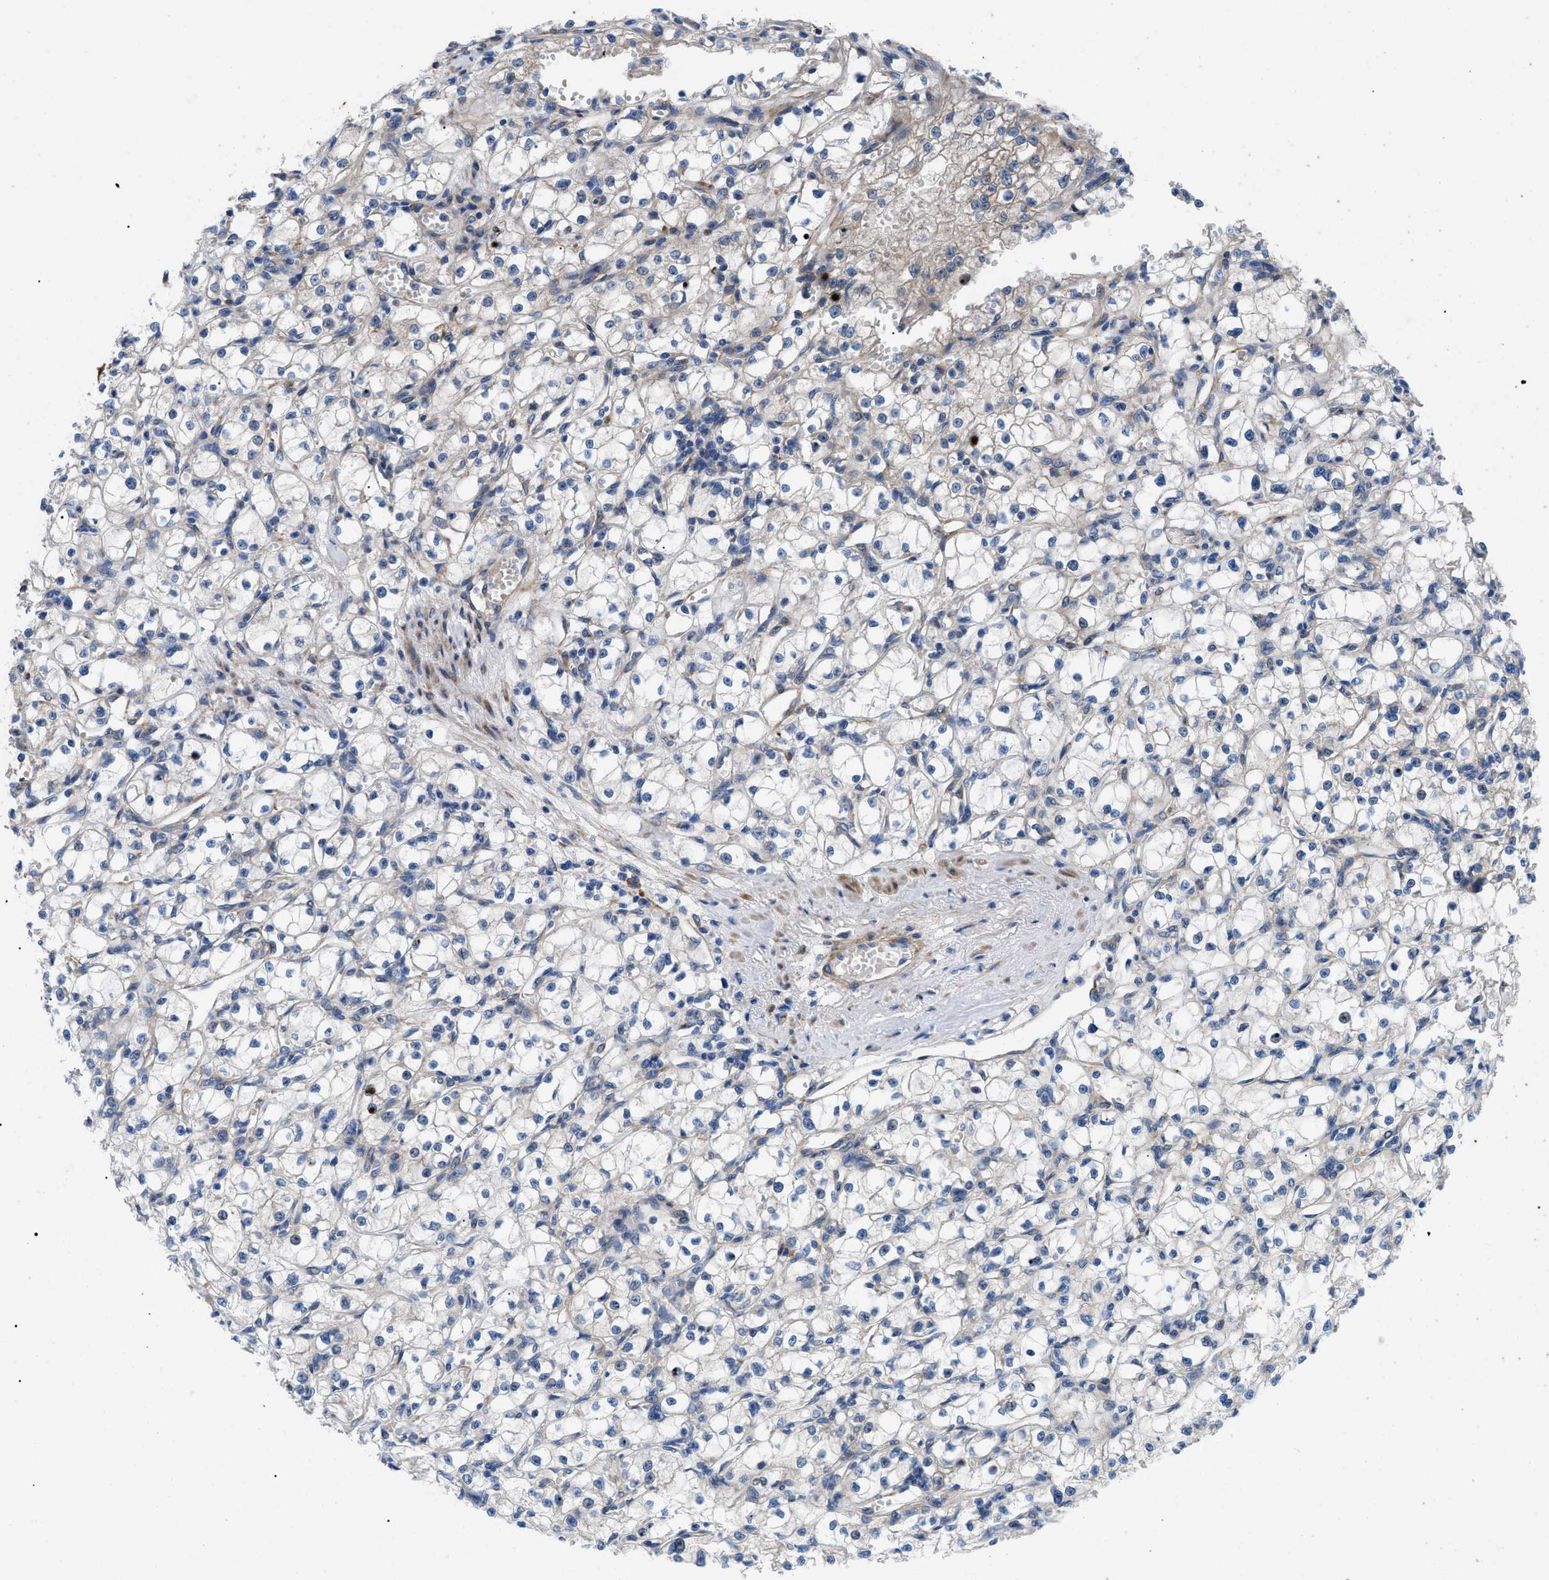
{"staining": {"intensity": "weak", "quantity": "<25%", "location": "cytoplasmic/membranous"}, "tissue": "renal cancer", "cell_type": "Tumor cells", "image_type": "cancer", "snomed": [{"axis": "morphology", "description": "Adenocarcinoma, NOS"}, {"axis": "topography", "description": "Kidney"}], "caption": "Immunohistochemistry (IHC) image of adenocarcinoma (renal) stained for a protein (brown), which reveals no positivity in tumor cells.", "gene": "HSPB8", "patient": {"sex": "male", "age": 56}}